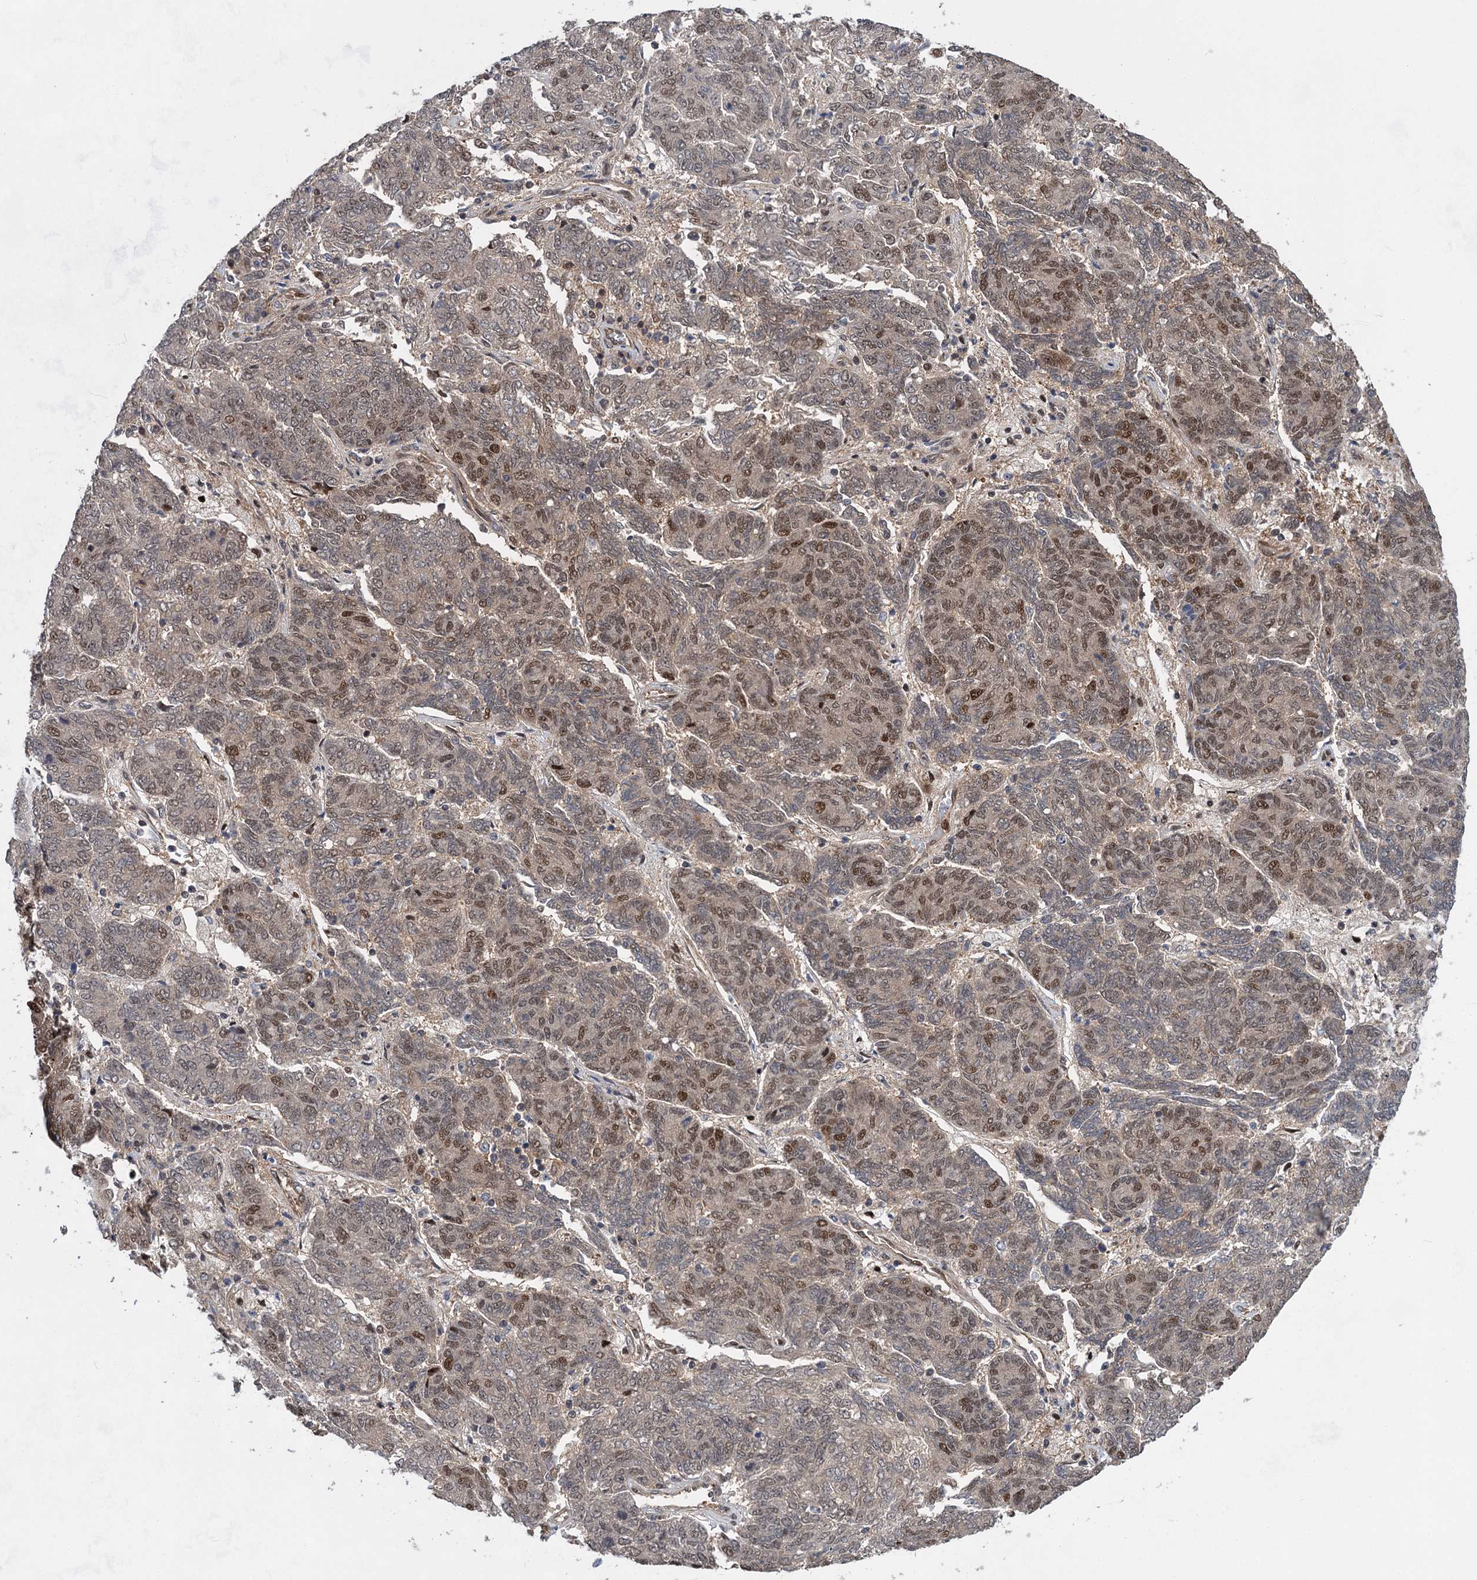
{"staining": {"intensity": "moderate", "quantity": ">75%", "location": "nuclear"}, "tissue": "endometrial cancer", "cell_type": "Tumor cells", "image_type": "cancer", "snomed": [{"axis": "morphology", "description": "Adenocarcinoma, NOS"}, {"axis": "topography", "description": "Endometrium"}], "caption": "Immunohistochemical staining of human endometrial cancer (adenocarcinoma) displays medium levels of moderate nuclear positivity in approximately >75% of tumor cells.", "gene": "GPBP1", "patient": {"sex": "female", "age": 80}}